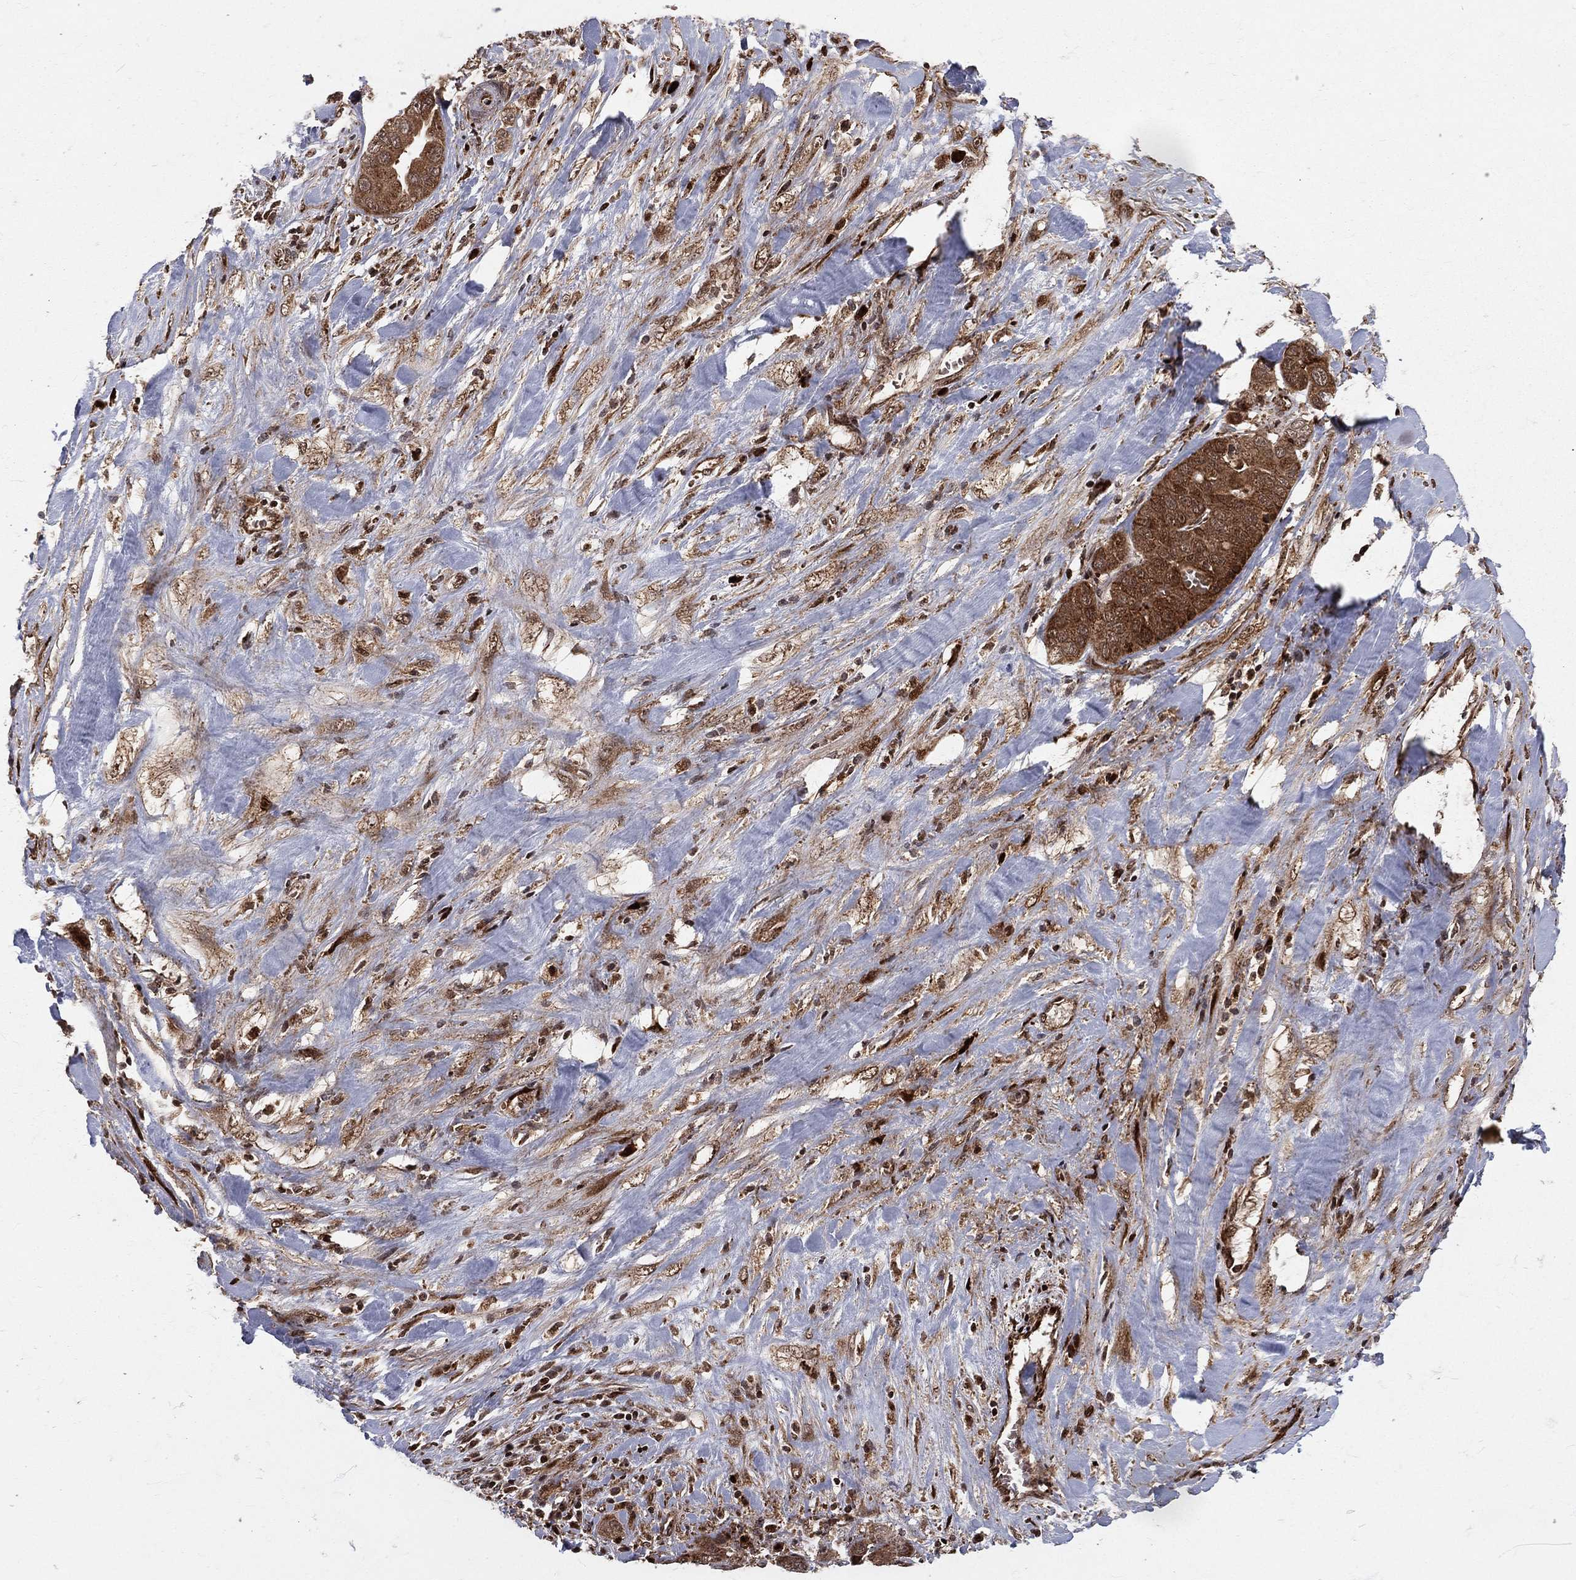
{"staining": {"intensity": "strong", "quantity": ">75%", "location": "cytoplasmic/membranous"}, "tissue": "liver cancer", "cell_type": "Tumor cells", "image_type": "cancer", "snomed": [{"axis": "morphology", "description": "Cholangiocarcinoma"}, {"axis": "topography", "description": "Liver"}], "caption": "There is high levels of strong cytoplasmic/membranous positivity in tumor cells of liver cancer, as demonstrated by immunohistochemical staining (brown color).", "gene": "MDM2", "patient": {"sex": "female", "age": 52}}